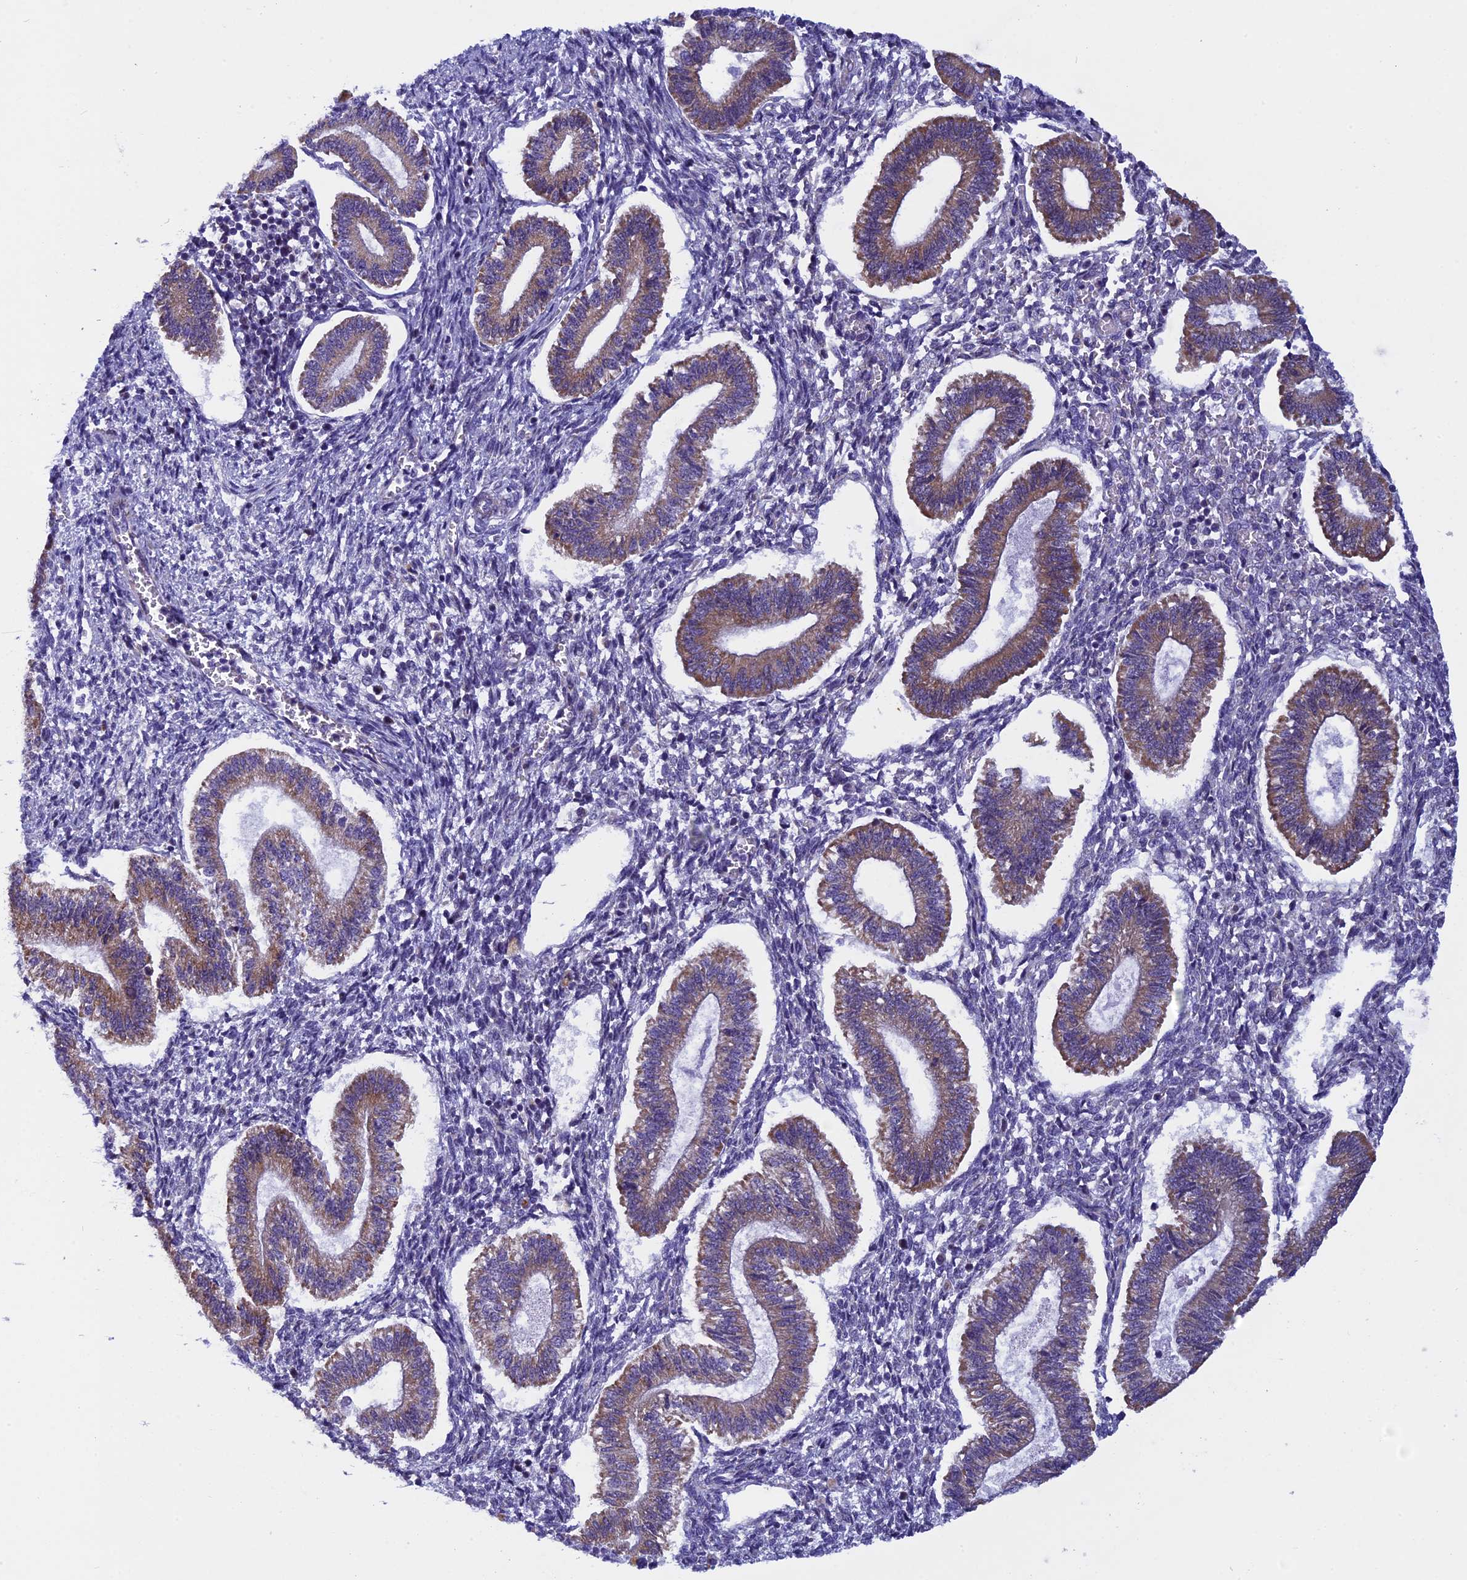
{"staining": {"intensity": "negative", "quantity": "none", "location": "none"}, "tissue": "endometrium", "cell_type": "Cells in endometrial stroma", "image_type": "normal", "snomed": [{"axis": "morphology", "description": "Normal tissue, NOS"}, {"axis": "topography", "description": "Endometrium"}], "caption": "IHC histopathology image of benign endometrium stained for a protein (brown), which exhibits no expression in cells in endometrial stroma. (DAB immunohistochemistry with hematoxylin counter stain).", "gene": "ZNF317", "patient": {"sex": "female", "age": 25}}